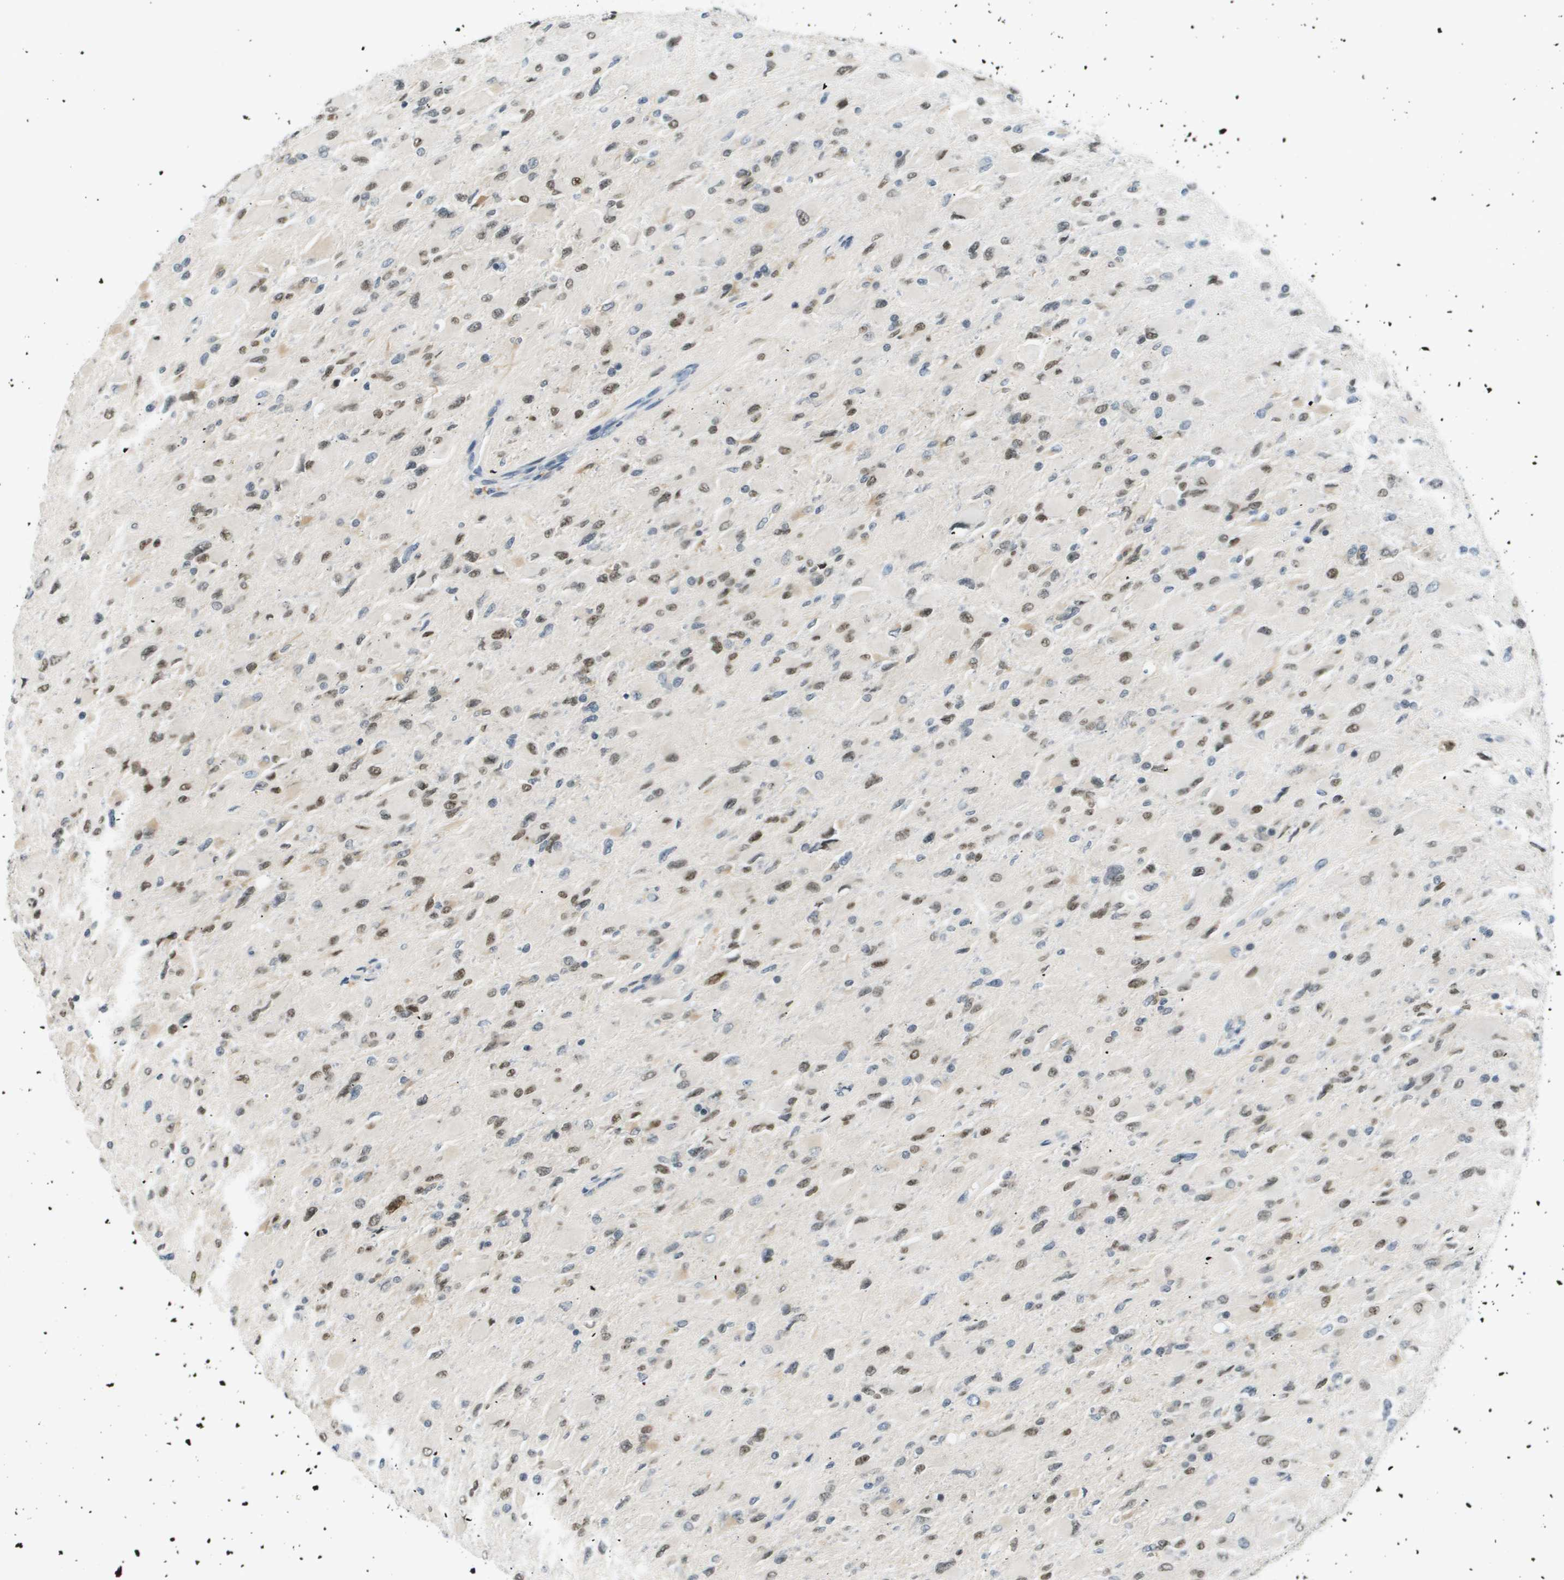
{"staining": {"intensity": "moderate", "quantity": "25%-75%", "location": "nuclear"}, "tissue": "glioma", "cell_type": "Tumor cells", "image_type": "cancer", "snomed": [{"axis": "morphology", "description": "Glioma, malignant, High grade"}, {"axis": "topography", "description": "Cerebral cortex"}], "caption": "There is medium levels of moderate nuclear staining in tumor cells of glioma, as demonstrated by immunohistochemical staining (brown color).", "gene": "CBX5", "patient": {"sex": "female", "age": 36}}